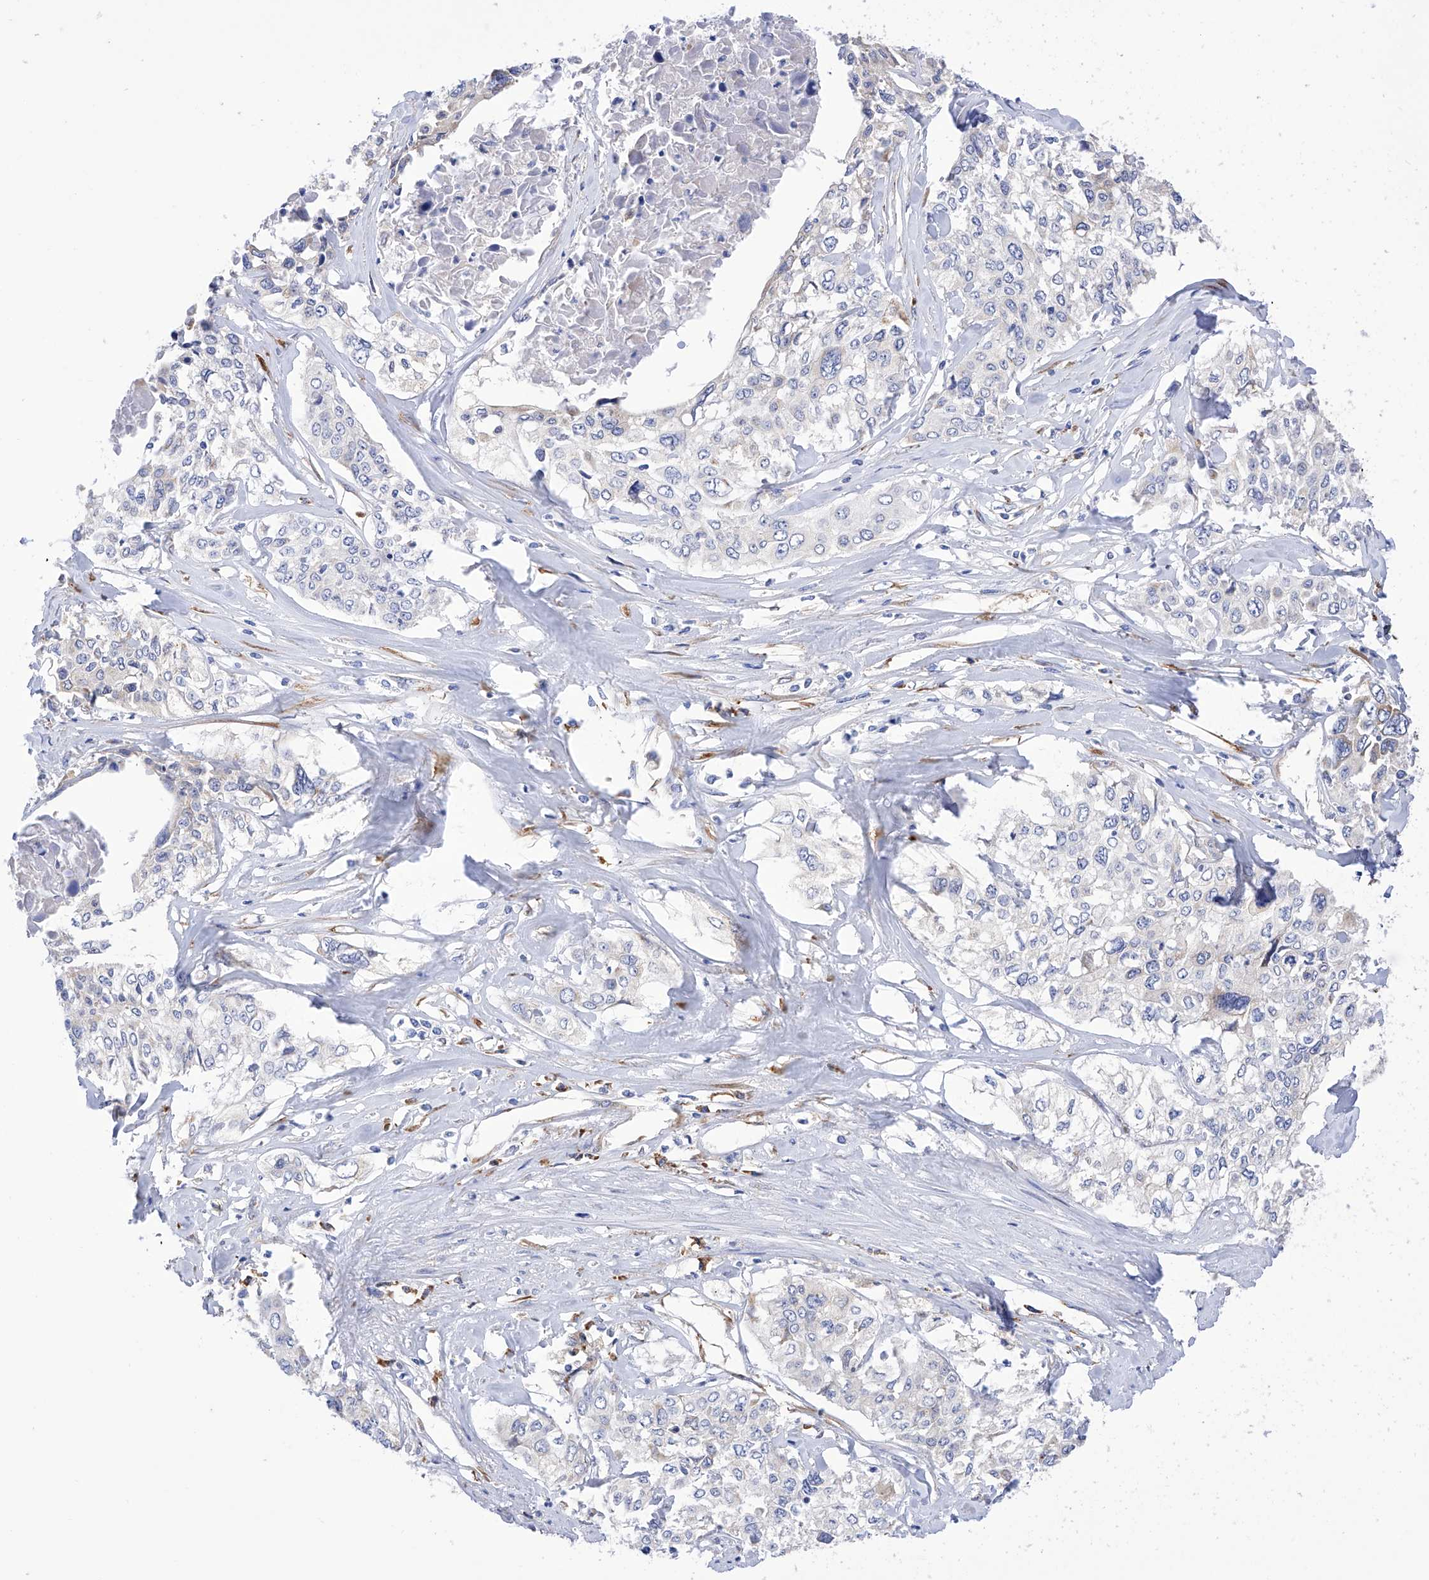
{"staining": {"intensity": "negative", "quantity": "none", "location": "none"}, "tissue": "cervical cancer", "cell_type": "Tumor cells", "image_type": "cancer", "snomed": [{"axis": "morphology", "description": "Squamous cell carcinoma, NOS"}, {"axis": "topography", "description": "Cervix"}], "caption": "Immunohistochemistry photomicrograph of cervical squamous cell carcinoma stained for a protein (brown), which exhibits no expression in tumor cells.", "gene": "PDIA5", "patient": {"sex": "female", "age": 31}}